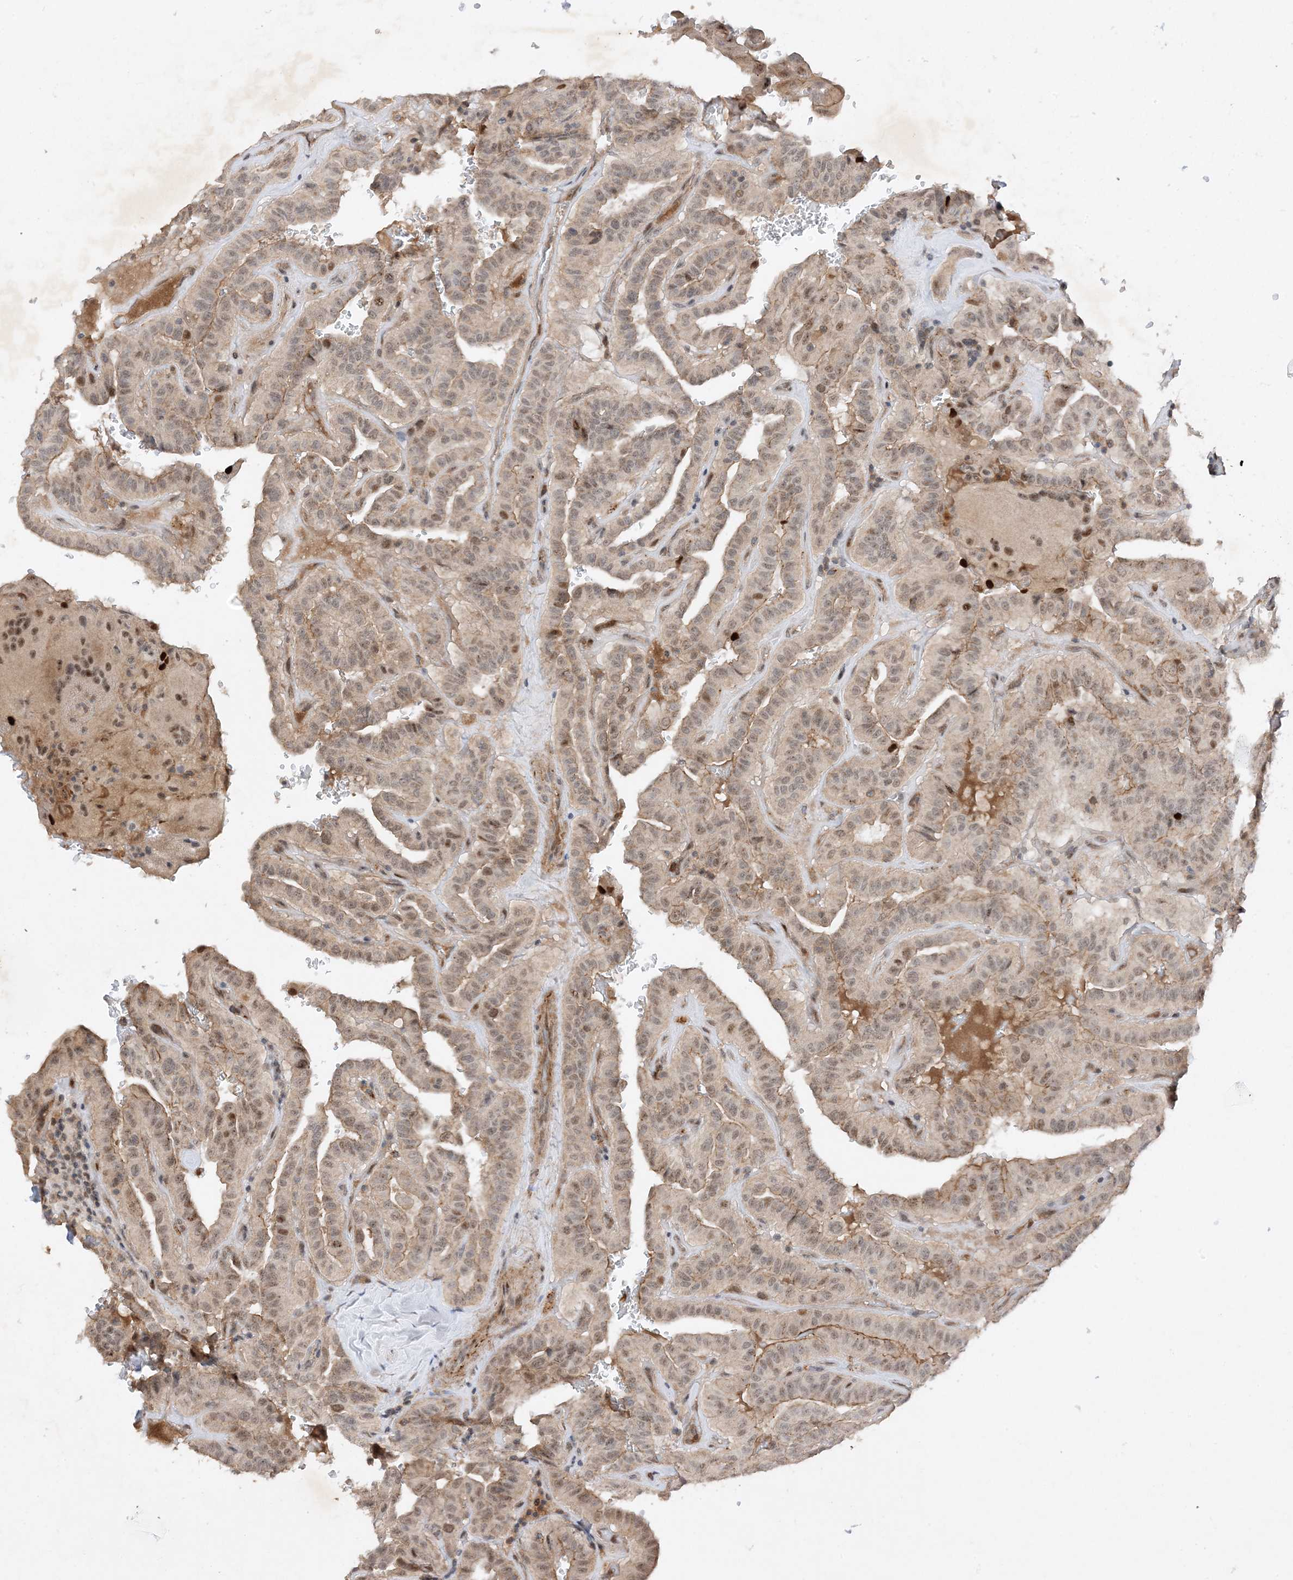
{"staining": {"intensity": "moderate", "quantity": ">75%", "location": "cytoplasmic/membranous,nuclear"}, "tissue": "thyroid cancer", "cell_type": "Tumor cells", "image_type": "cancer", "snomed": [{"axis": "morphology", "description": "Papillary adenocarcinoma, NOS"}, {"axis": "topography", "description": "Thyroid gland"}], "caption": "Protein expression analysis of human papillary adenocarcinoma (thyroid) reveals moderate cytoplasmic/membranous and nuclear positivity in approximately >75% of tumor cells. (Brightfield microscopy of DAB IHC at high magnification).", "gene": "MAST3", "patient": {"sex": "male", "age": 77}}